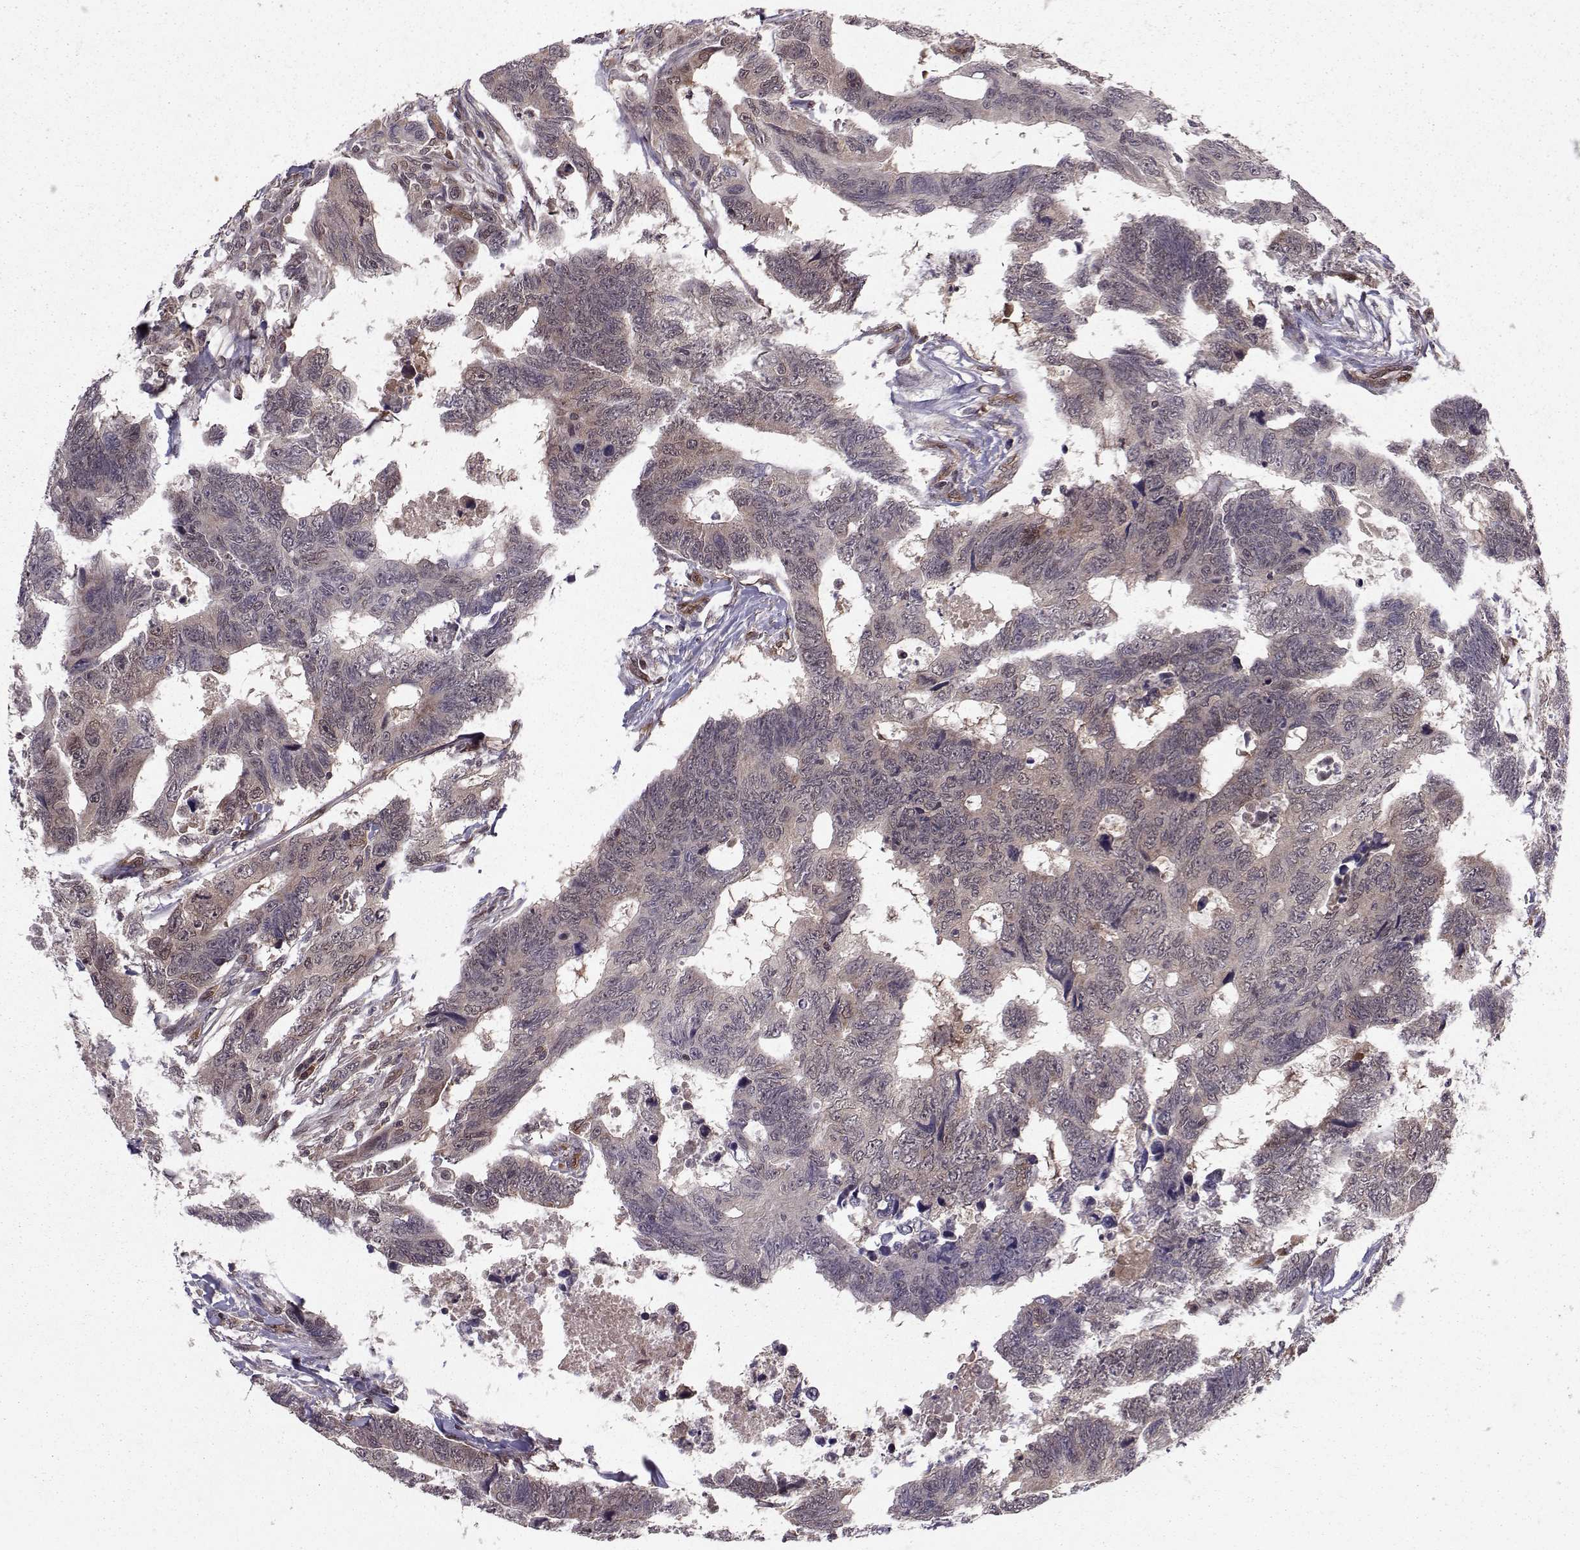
{"staining": {"intensity": "negative", "quantity": "none", "location": "none"}, "tissue": "colorectal cancer", "cell_type": "Tumor cells", "image_type": "cancer", "snomed": [{"axis": "morphology", "description": "Adenocarcinoma, NOS"}, {"axis": "topography", "description": "Colon"}], "caption": "Tumor cells show no significant protein expression in adenocarcinoma (colorectal).", "gene": "PPP2R2A", "patient": {"sex": "female", "age": 77}}